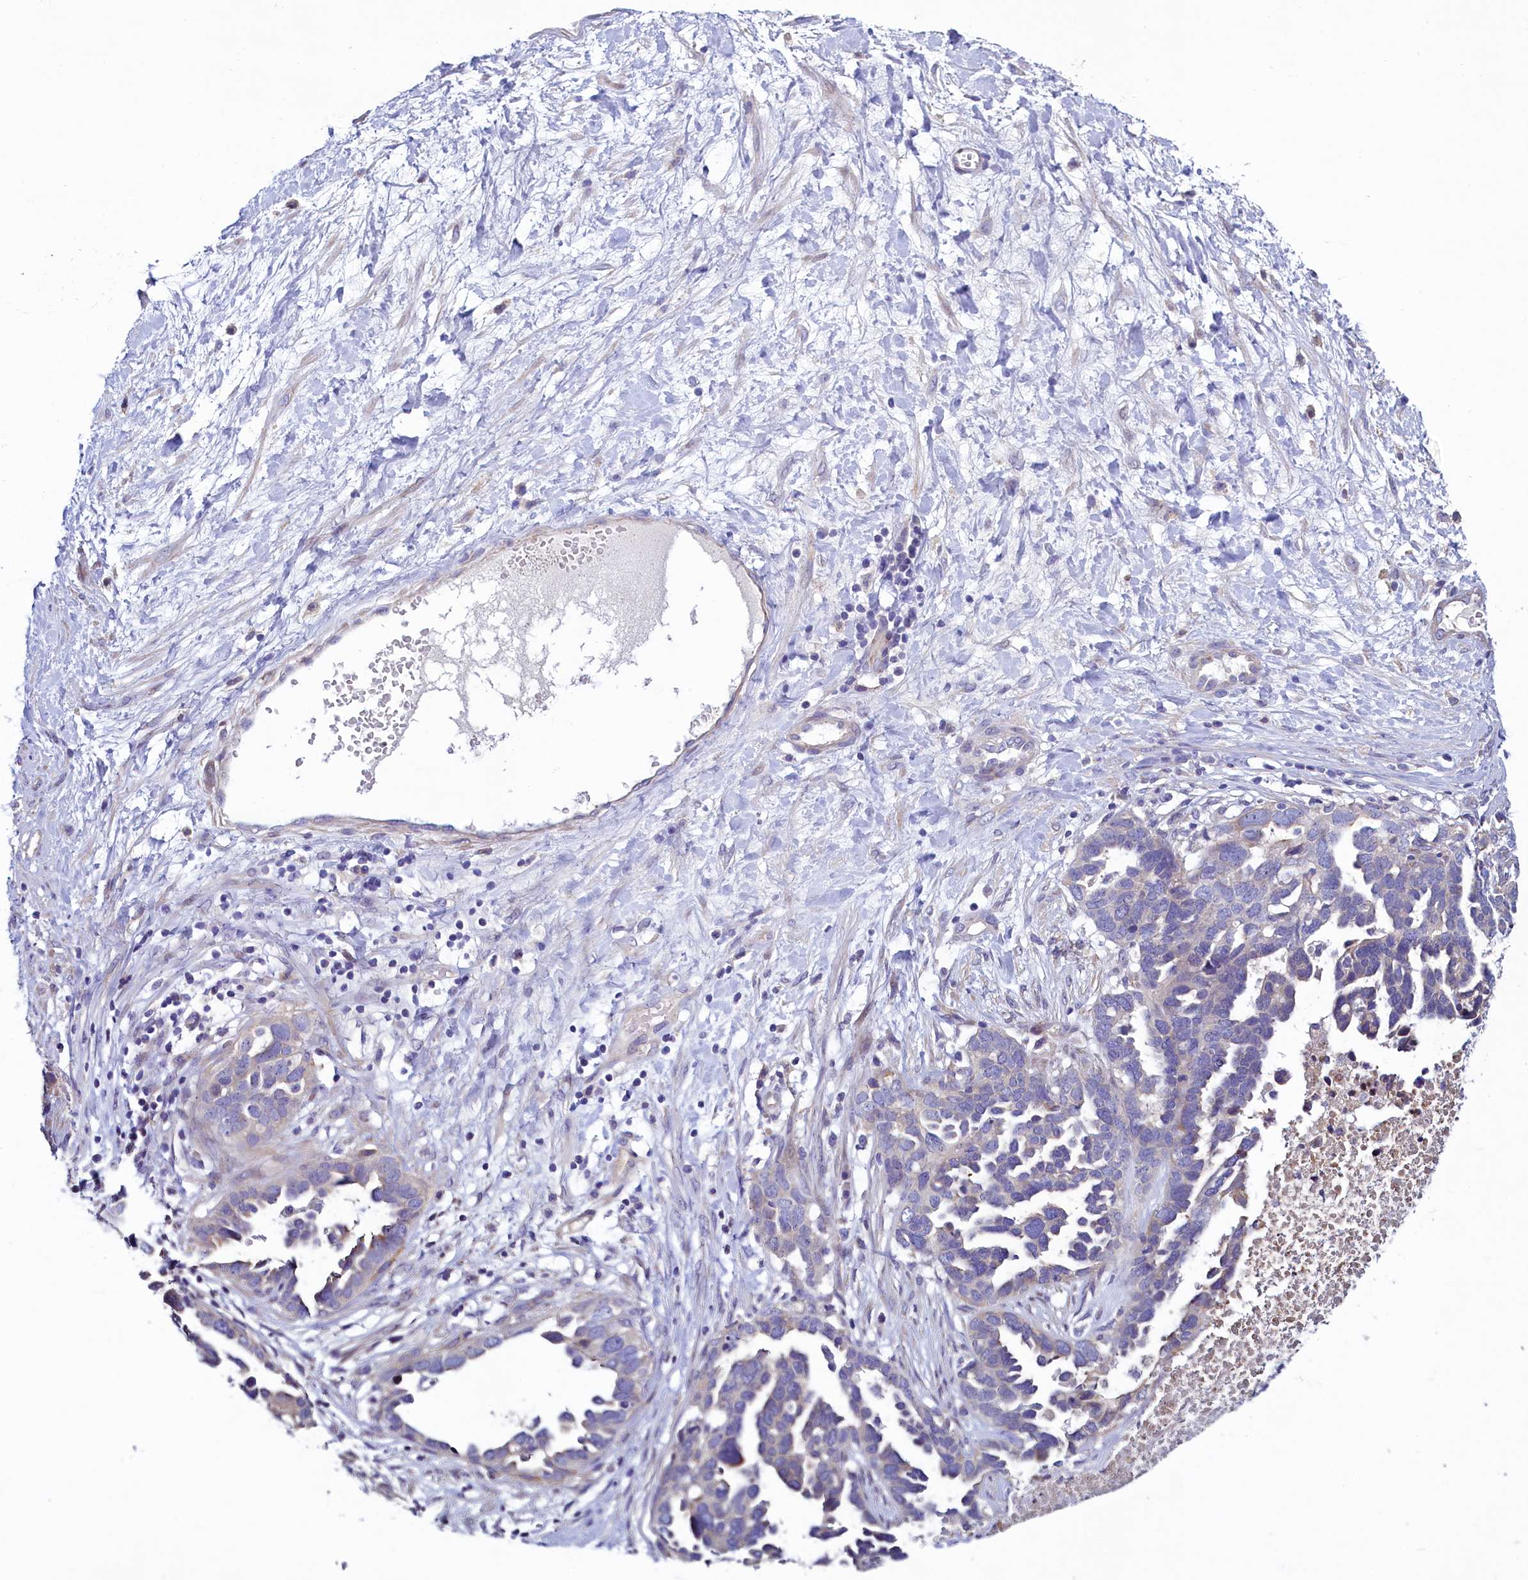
{"staining": {"intensity": "negative", "quantity": "none", "location": "none"}, "tissue": "ovarian cancer", "cell_type": "Tumor cells", "image_type": "cancer", "snomed": [{"axis": "morphology", "description": "Cystadenocarcinoma, serous, NOS"}, {"axis": "topography", "description": "Ovary"}], "caption": "The IHC photomicrograph has no significant staining in tumor cells of ovarian serous cystadenocarcinoma tissue.", "gene": "KRBOX5", "patient": {"sex": "female", "age": 54}}